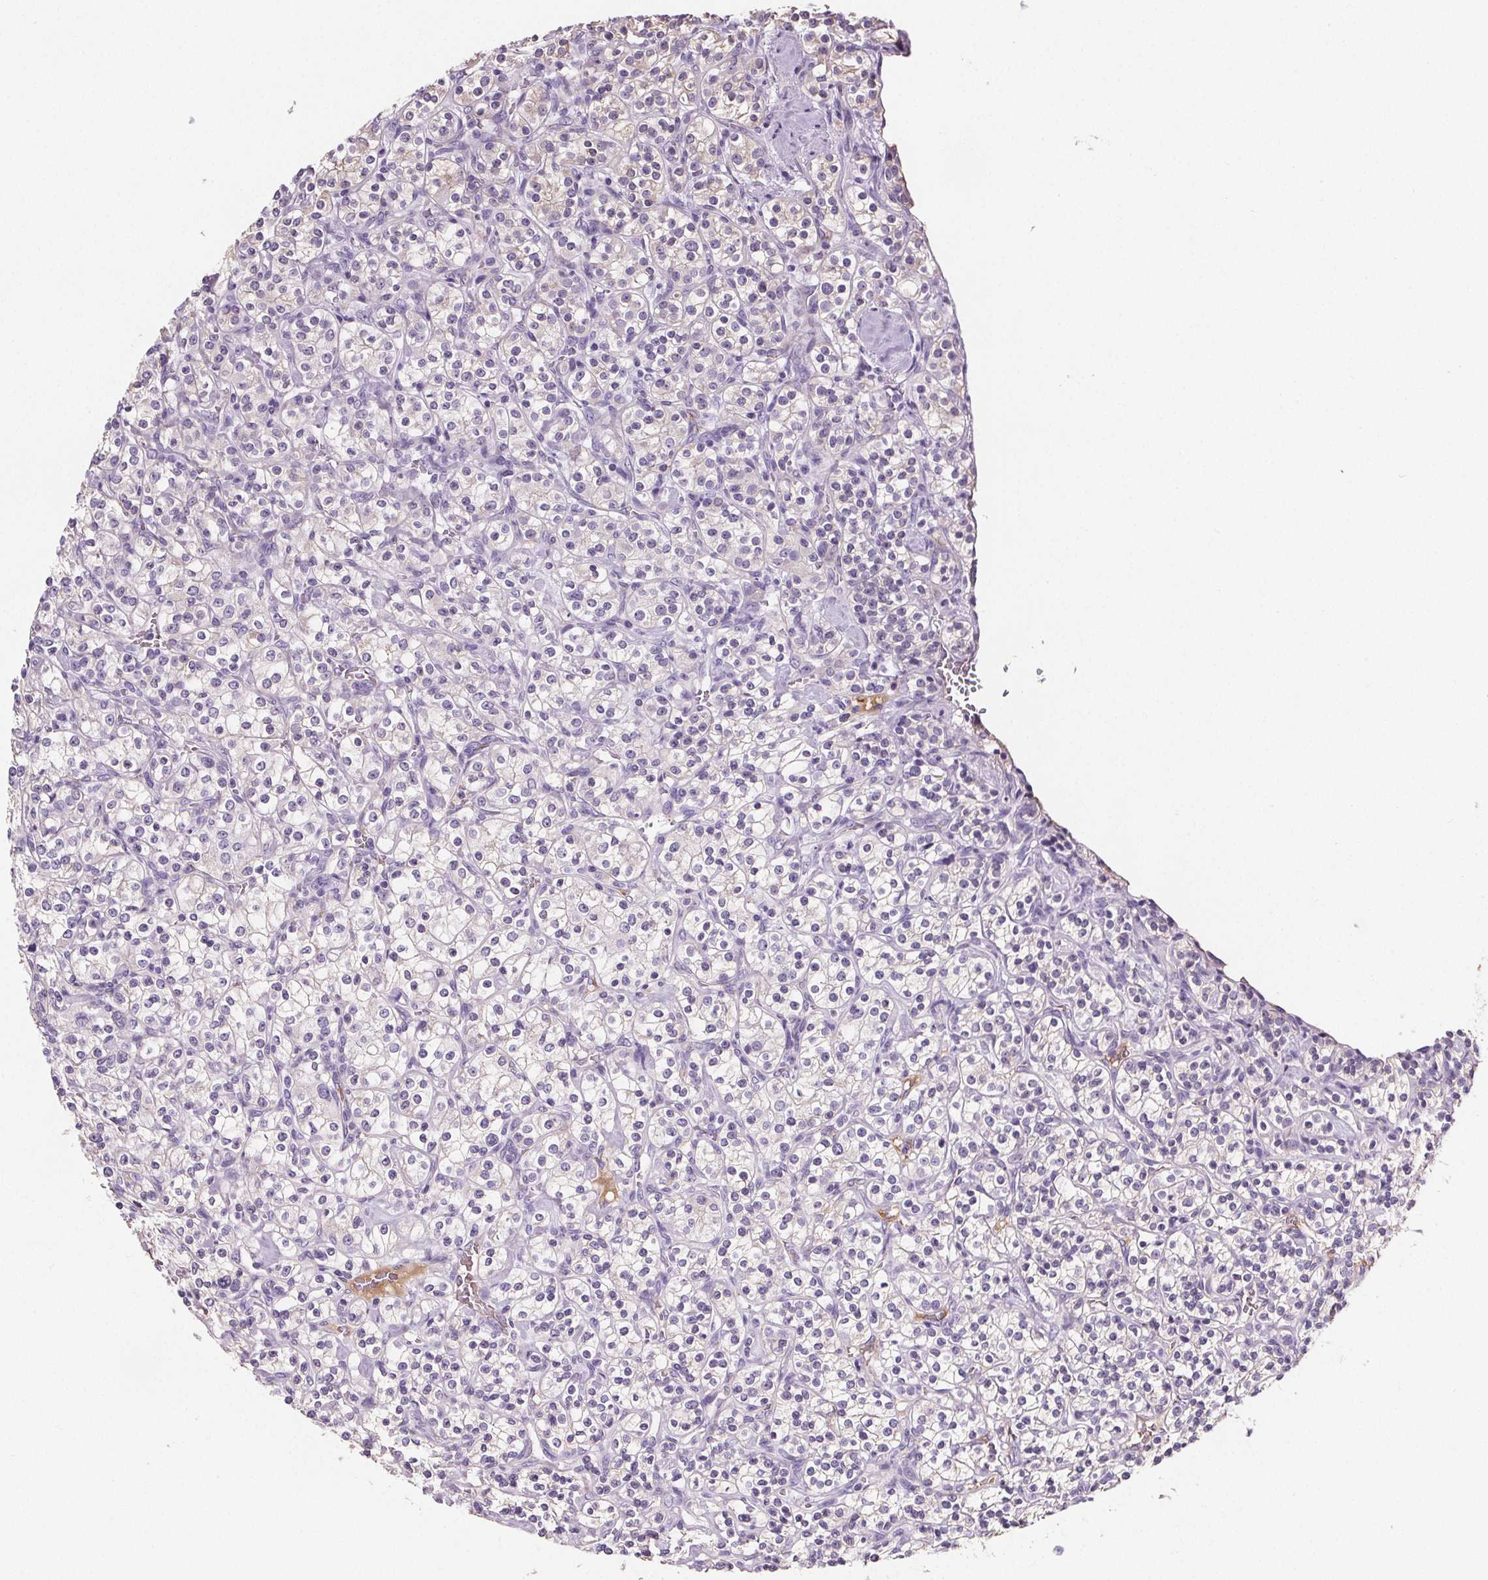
{"staining": {"intensity": "negative", "quantity": "none", "location": "none"}, "tissue": "renal cancer", "cell_type": "Tumor cells", "image_type": "cancer", "snomed": [{"axis": "morphology", "description": "Adenocarcinoma, NOS"}, {"axis": "topography", "description": "Kidney"}], "caption": "A high-resolution photomicrograph shows IHC staining of renal adenocarcinoma, which shows no significant positivity in tumor cells.", "gene": "CD5L", "patient": {"sex": "male", "age": 77}}